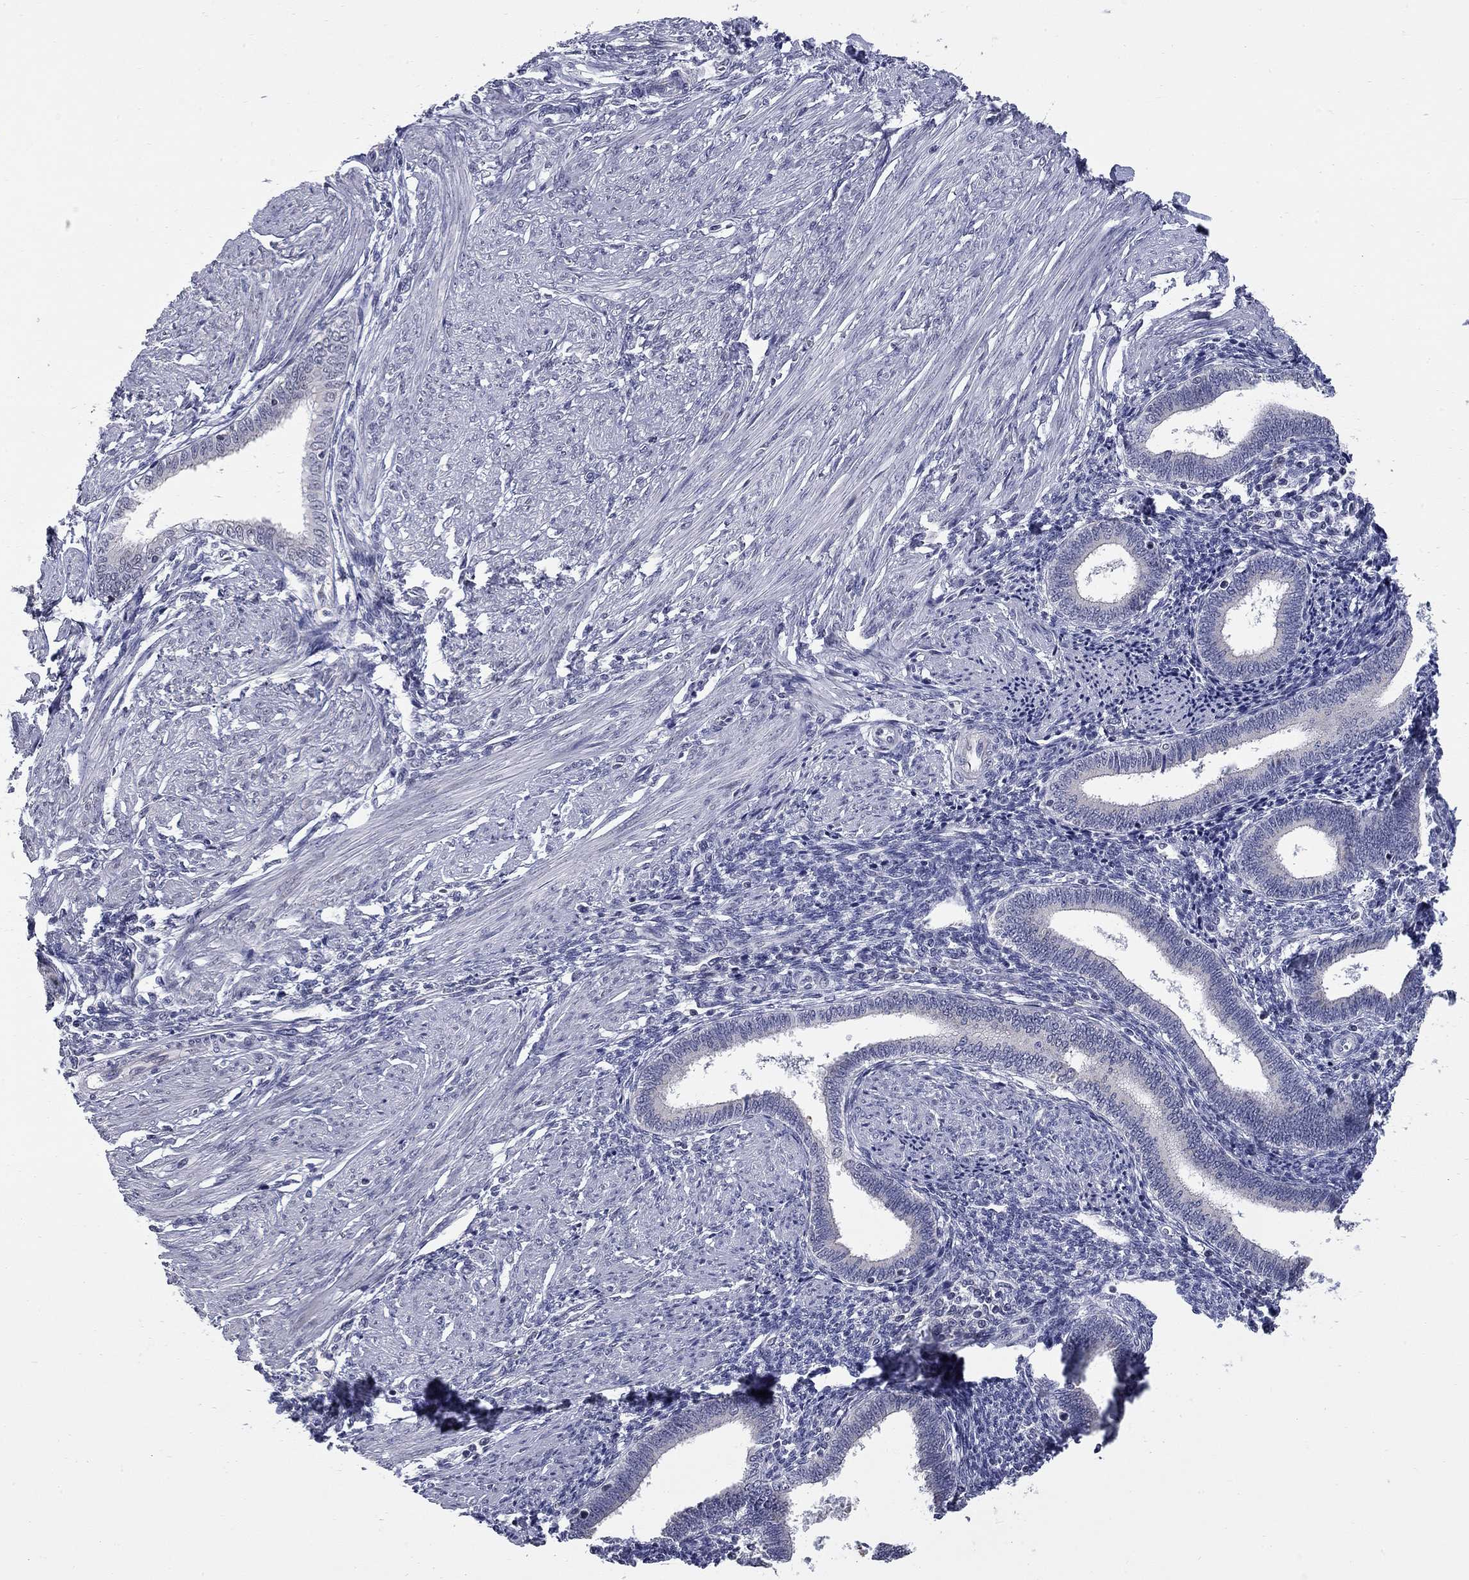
{"staining": {"intensity": "negative", "quantity": "none", "location": "none"}, "tissue": "endometrium", "cell_type": "Cells in endometrial stroma", "image_type": "normal", "snomed": [{"axis": "morphology", "description": "Normal tissue, NOS"}, {"axis": "topography", "description": "Endometrium"}], "caption": "This histopathology image is of benign endometrium stained with immunohistochemistry to label a protein in brown with the nuclei are counter-stained blue. There is no positivity in cells in endometrial stroma.", "gene": "HTR4", "patient": {"sex": "female", "age": 42}}